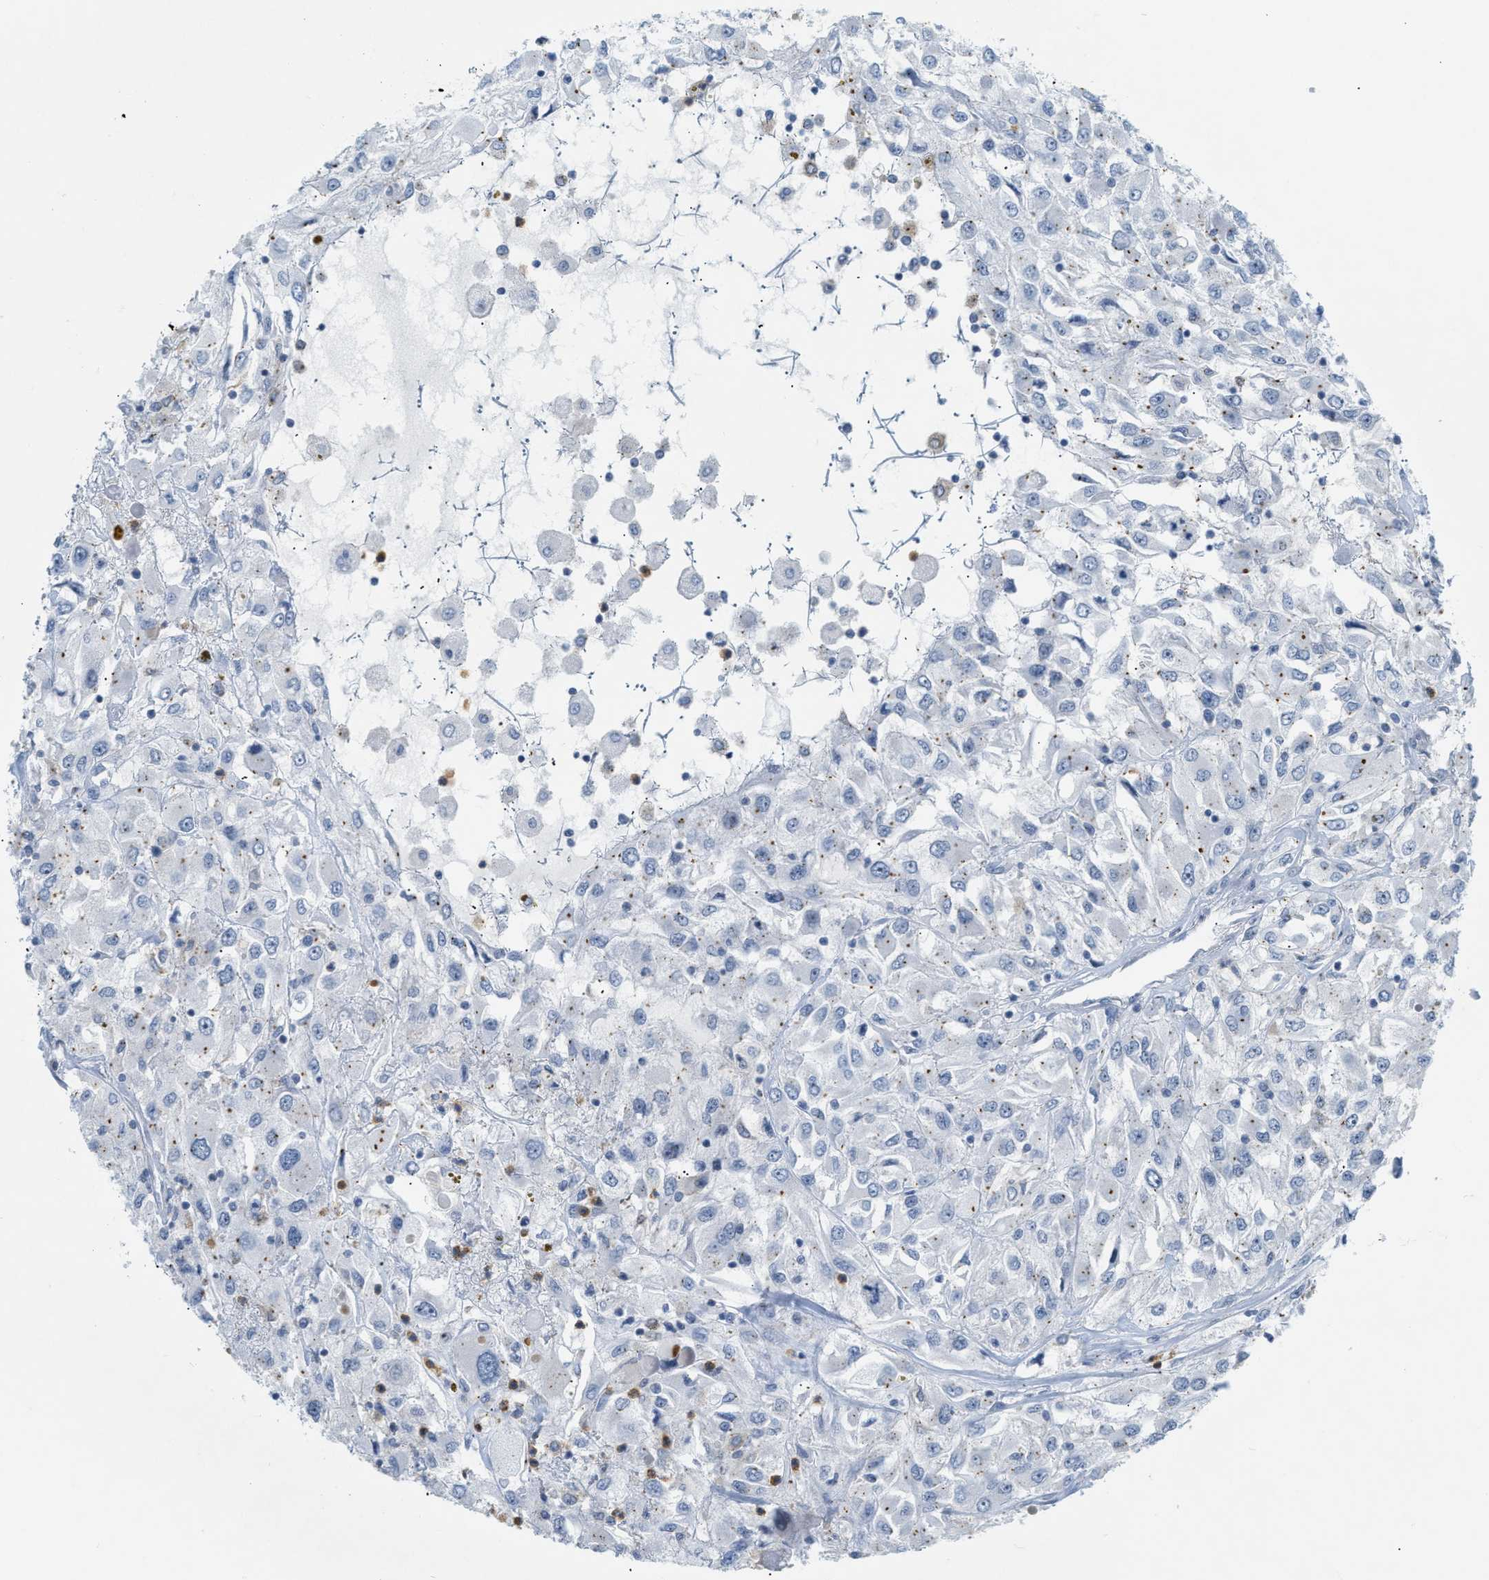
{"staining": {"intensity": "moderate", "quantity": "<25%", "location": "cytoplasmic/membranous"}, "tissue": "renal cancer", "cell_type": "Tumor cells", "image_type": "cancer", "snomed": [{"axis": "morphology", "description": "Adenocarcinoma, NOS"}, {"axis": "topography", "description": "Kidney"}], "caption": "Renal adenocarcinoma stained with DAB immunohistochemistry demonstrates low levels of moderate cytoplasmic/membranous positivity in approximately <25% of tumor cells.", "gene": "ZNF408", "patient": {"sex": "female", "age": 52}}